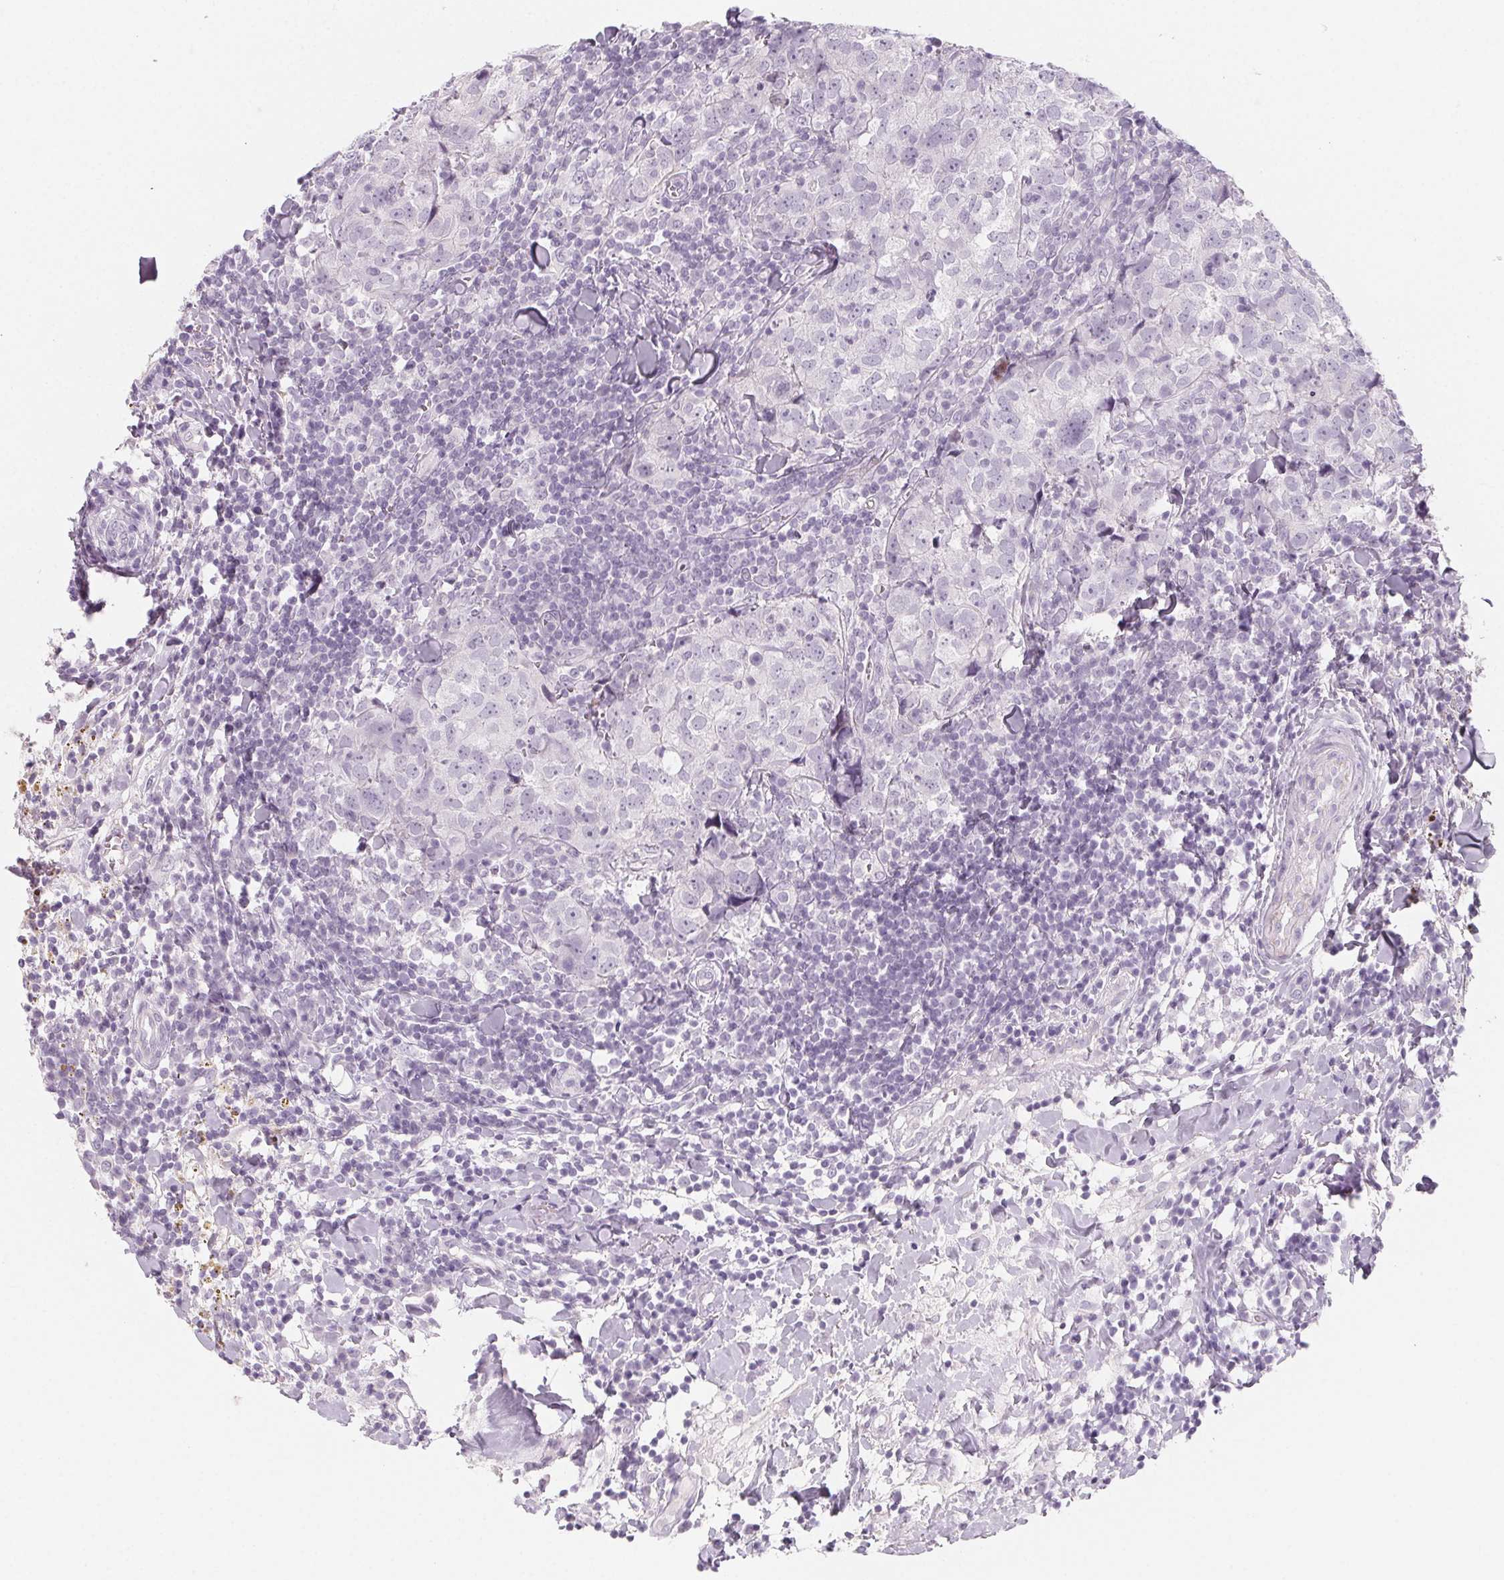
{"staining": {"intensity": "negative", "quantity": "none", "location": "none"}, "tissue": "breast cancer", "cell_type": "Tumor cells", "image_type": "cancer", "snomed": [{"axis": "morphology", "description": "Duct carcinoma"}, {"axis": "topography", "description": "Breast"}], "caption": "The immunohistochemistry micrograph has no significant expression in tumor cells of breast cancer (intraductal carcinoma) tissue.", "gene": "SH3GL2", "patient": {"sex": "female", "age": 30}}